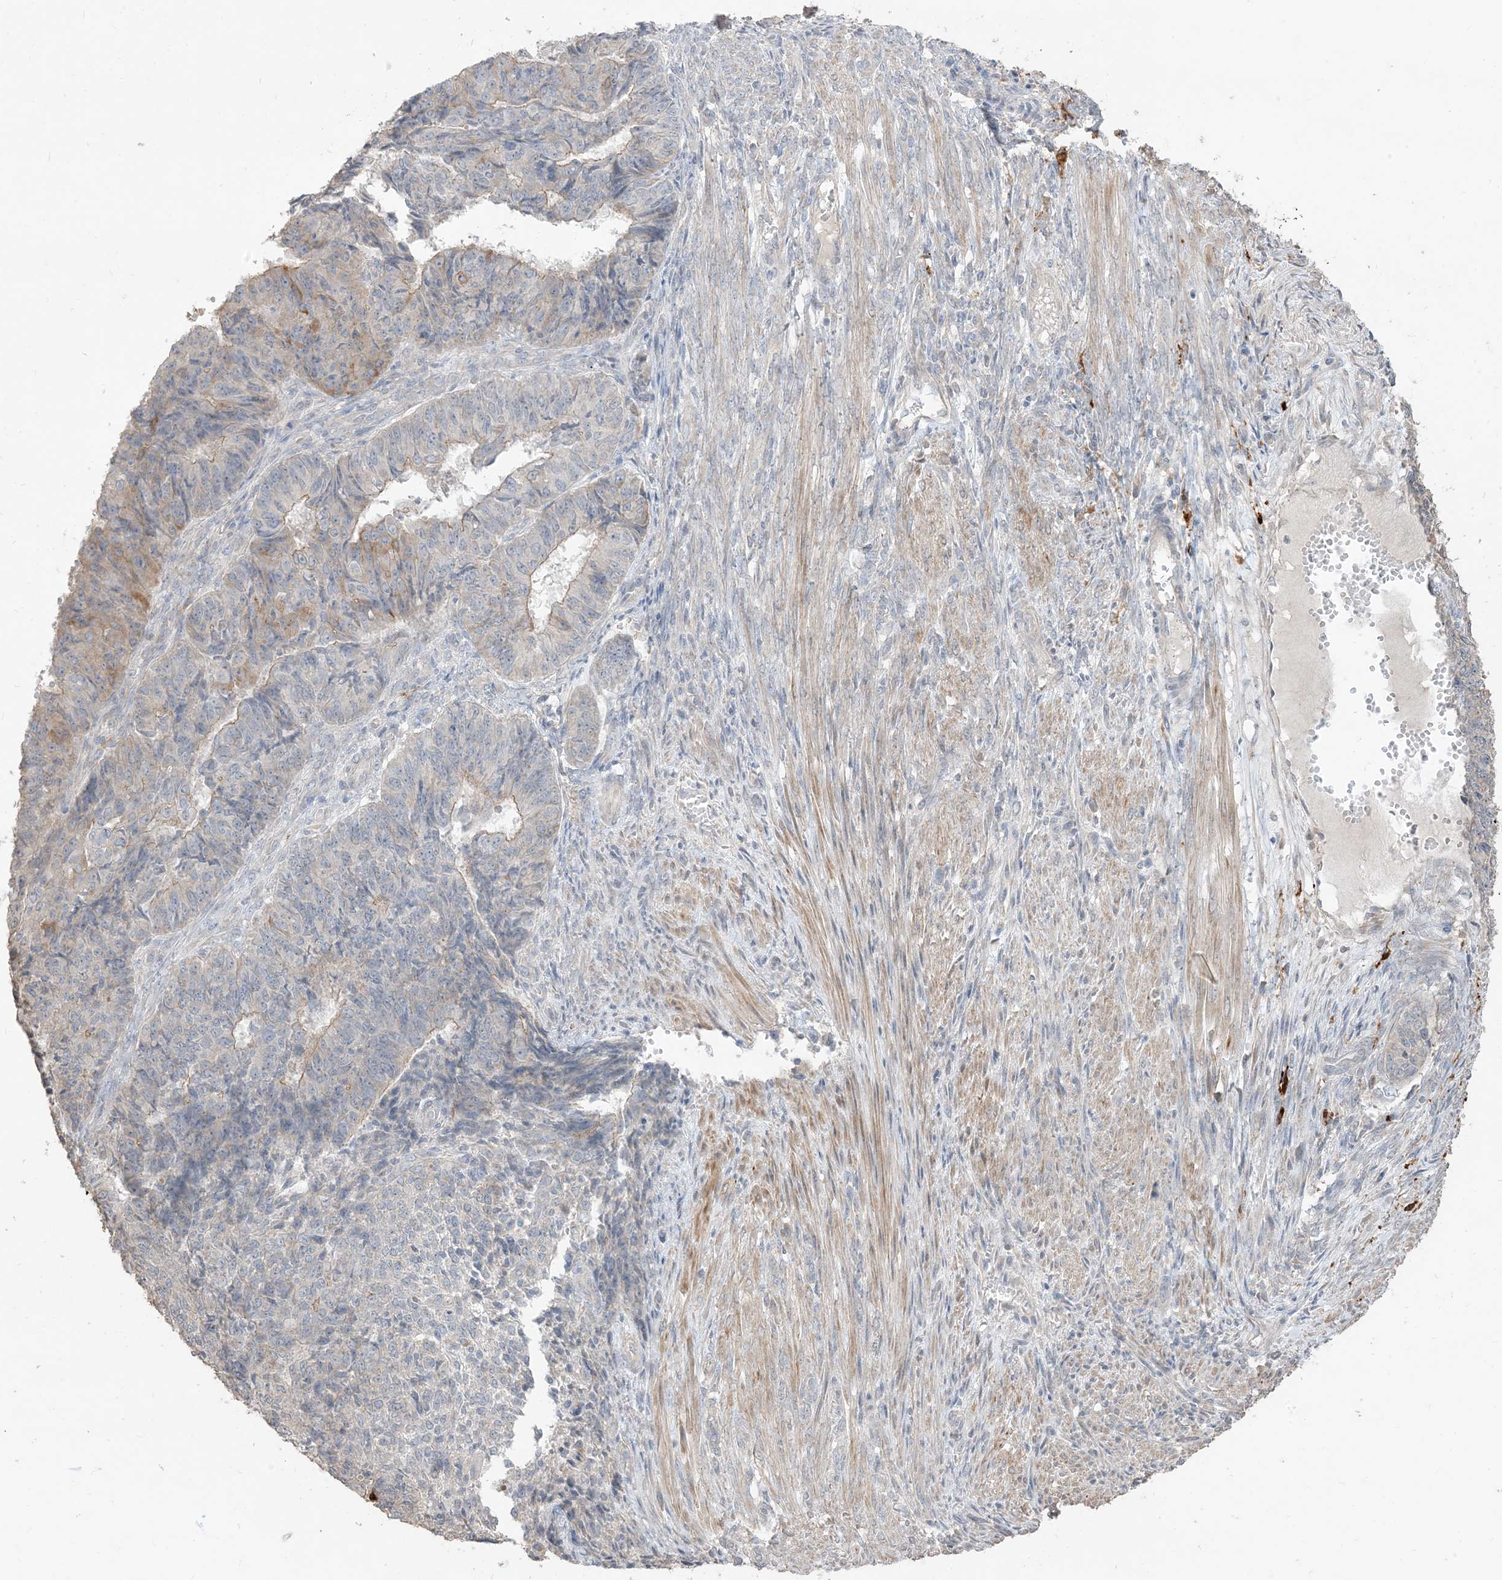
{"staining": {"intensity": "weak", "quantity": "<25%", "location": "cytoplasmic/membranous"}, "tissue": "endometrial cancer", "cell_type": "Tumor cells", "image_type": "cancer", "snomed": [{"axis": "morphology", "description": "Adenocarcinoma, NOS"}, {"axis": "topography", "description": "Endometrium"}], "caption": "Histopathology image shows no protein expression in tumor cells of adenocarcinoma (endometrial) tissue.", "gene": "RNF175", "patient": {"sex": "female", "age": 32}}